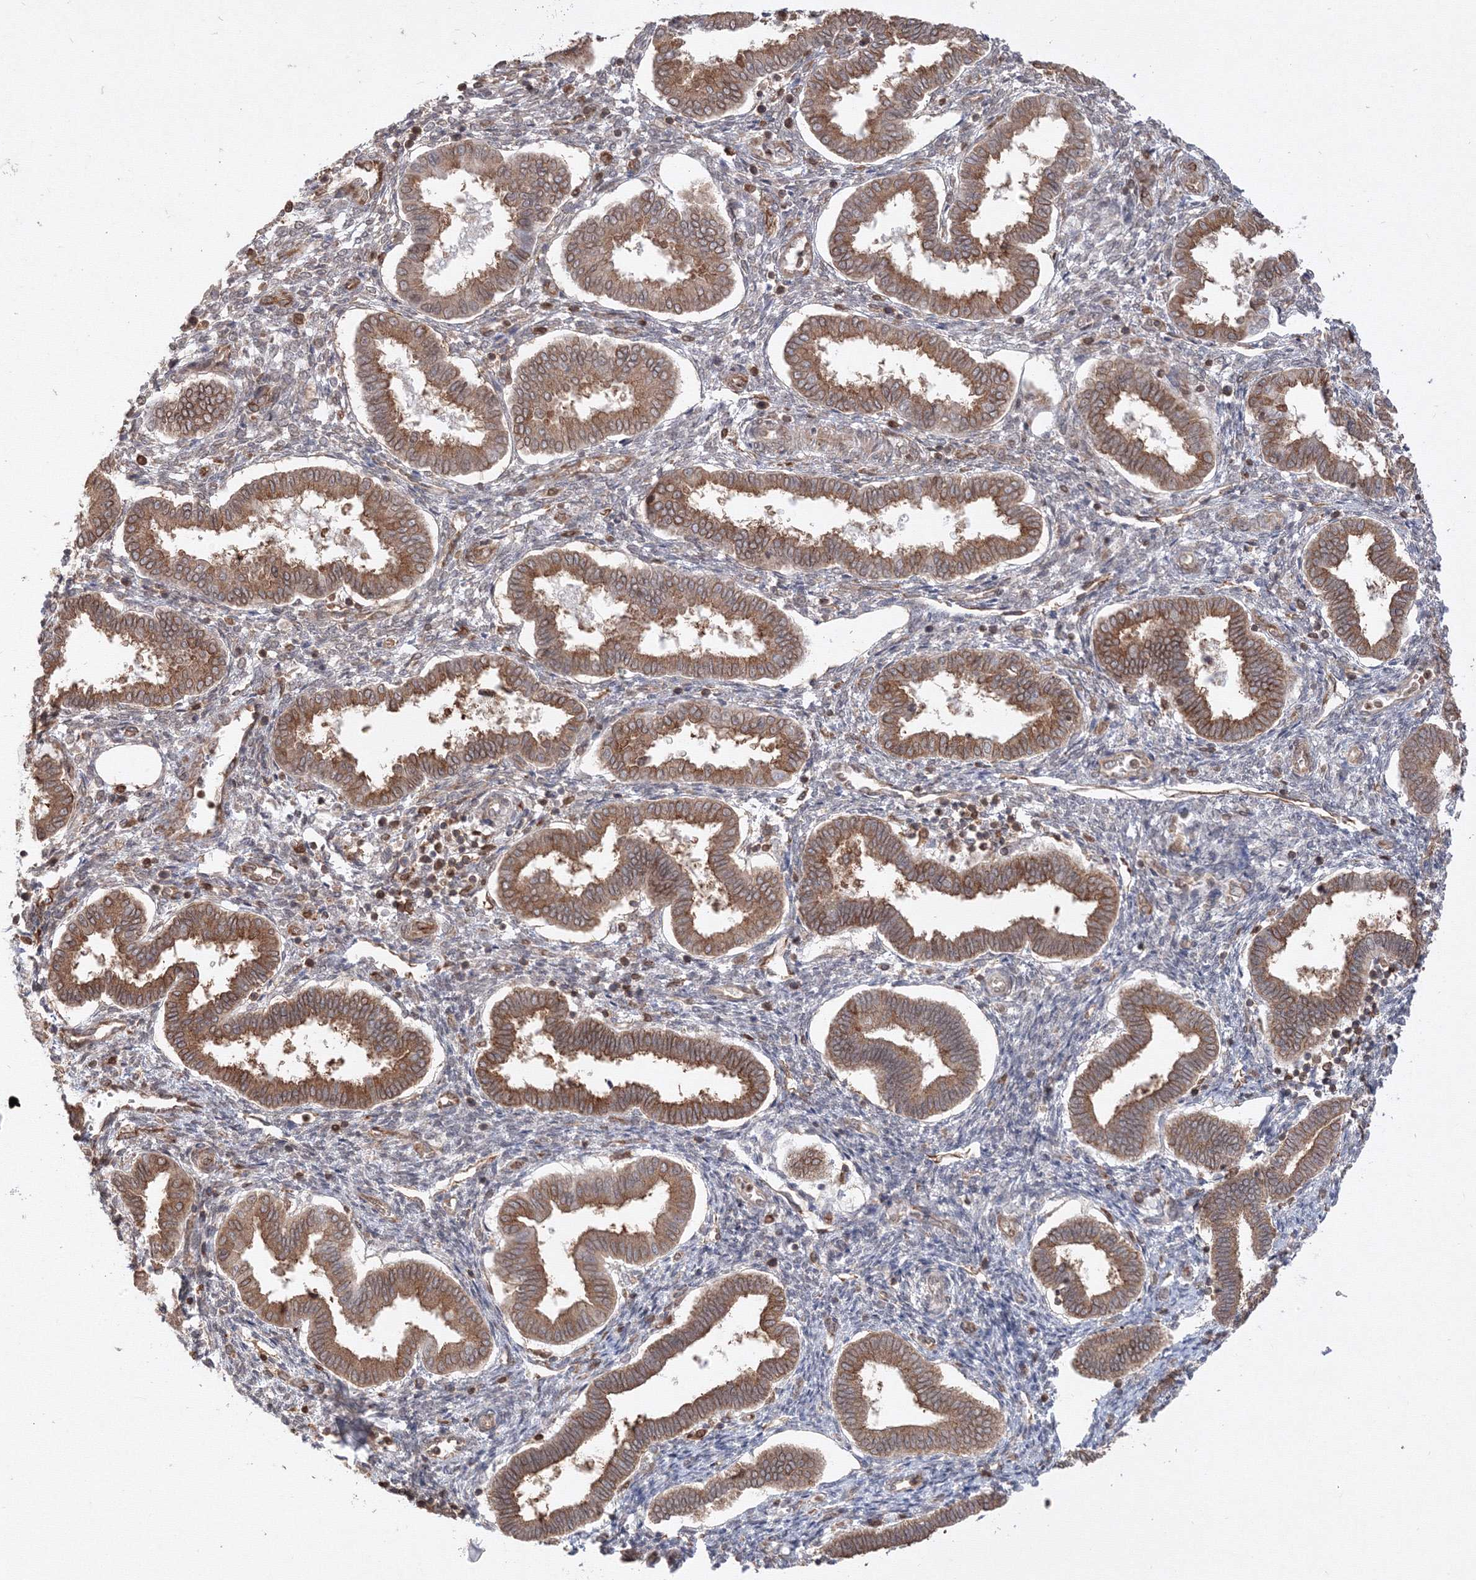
{"staining": {"intensity": "weak", "quantity": "25%-75%", "location": "nuclear"}, "tissue": "endometrium", "cell_type": "Cells in endometrial stroma", "image_type": "normal", "snomed": [{"axis": "morphology", "description": "Normal tissue, NOS"}, {"axis": "topography", "description": "Endometrium"}], "caption": "An immunohistochemistry micrograph of unremarkable tissue is shown. Protein staining in brown shows weak nuclear positivity in endometrium within cells in endometrial stroma. (DAB IHC, brown staining for protein, blue staining for nuclei).", "gene": "TMEM50B", "patient": {"sex": "female", "age": 24}}